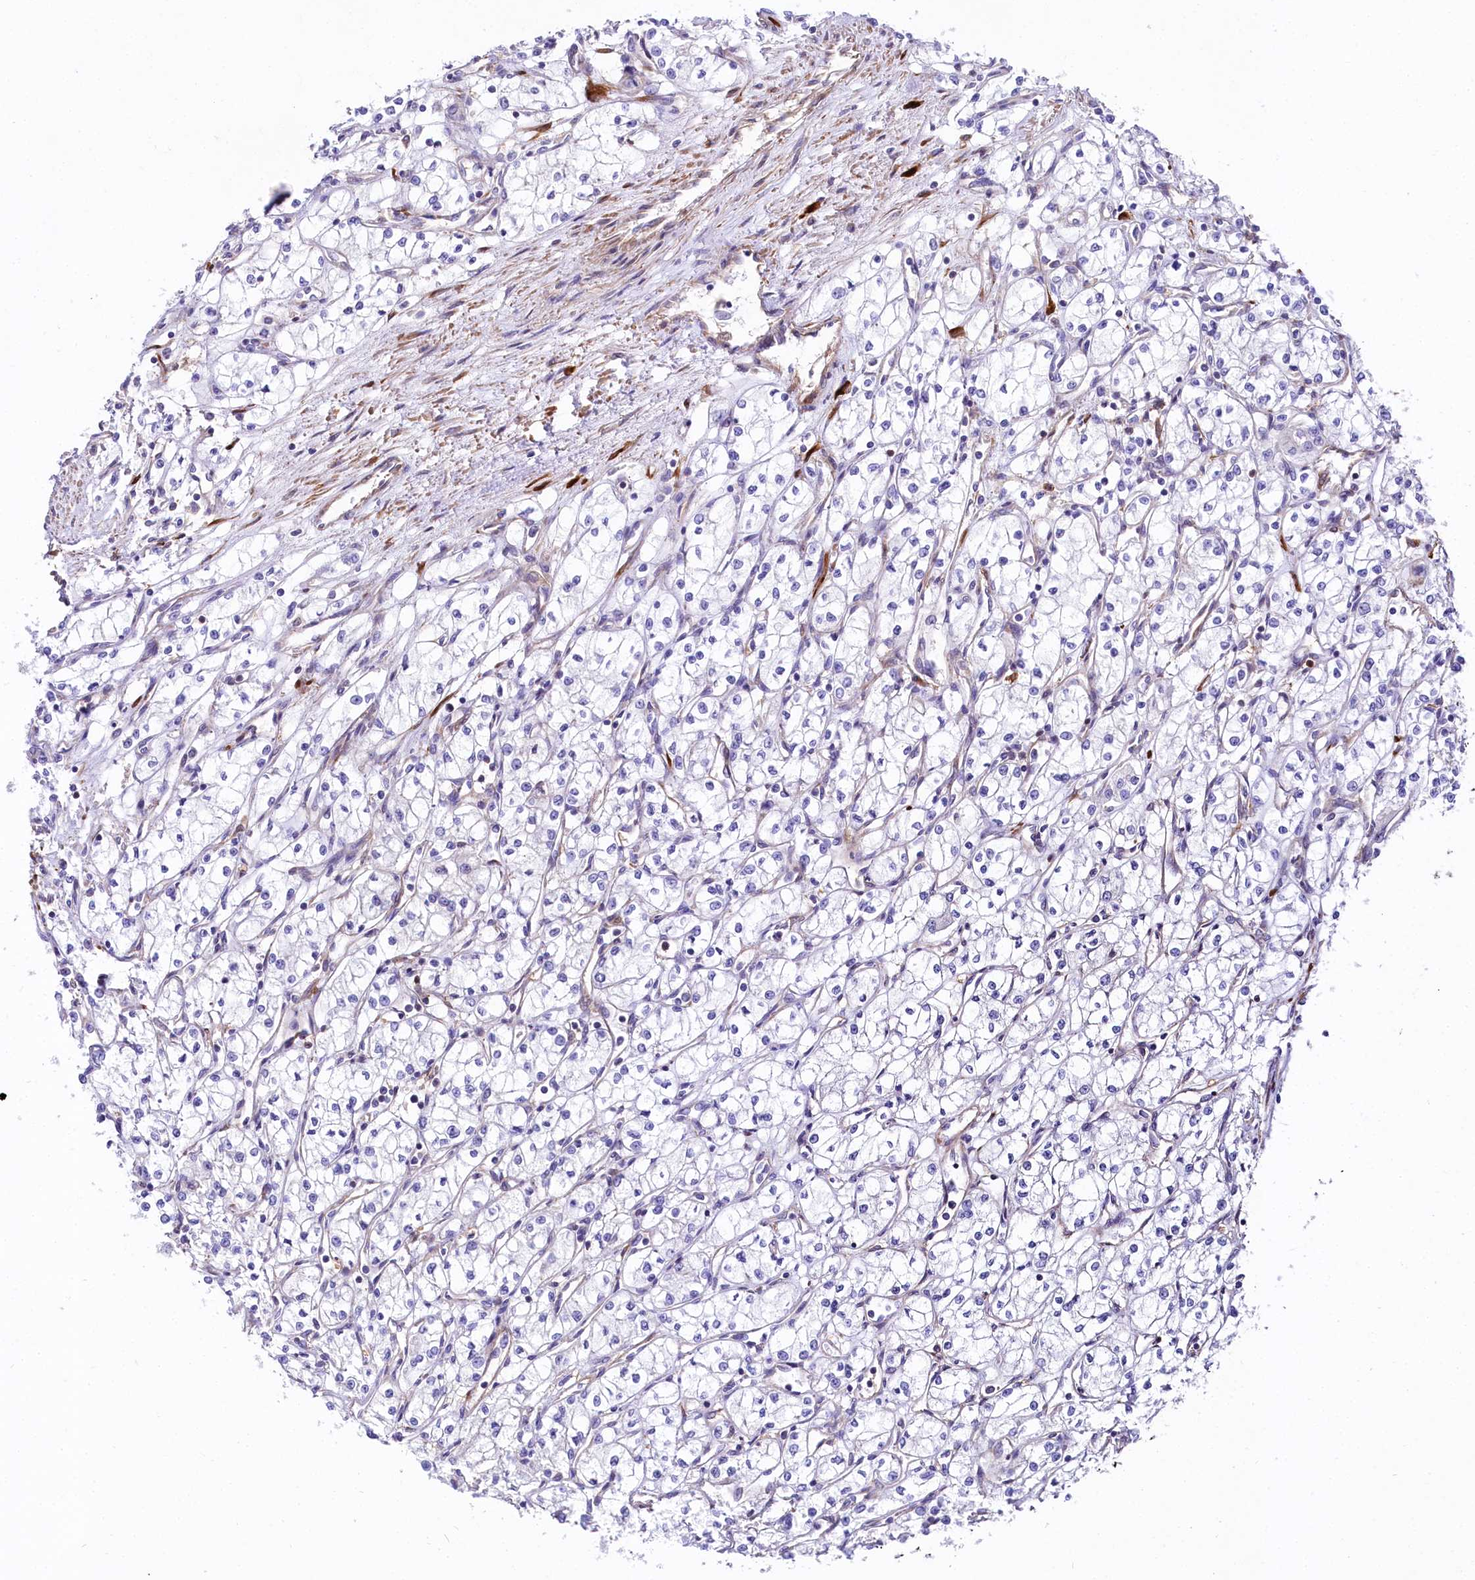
{"staining": {"intensity": "negative", "quantity": "none", "location": "none"}, "tissue": "renal cancer", "cell_type": "Tumor cells", "image_type": "cancer", "snomed": [{"axis": "morphology", "description": "Adenocarcinoma, NOS"}, {"axis": "topography", "description": "Kidney"}], "caption": "Renal cancer (adenocarcinoma) was stained to show a protein in brown. There is no significant expression in tumor cells.", "gene": "FCHSD2", "patient": {"sex": "male", "age": 59}}